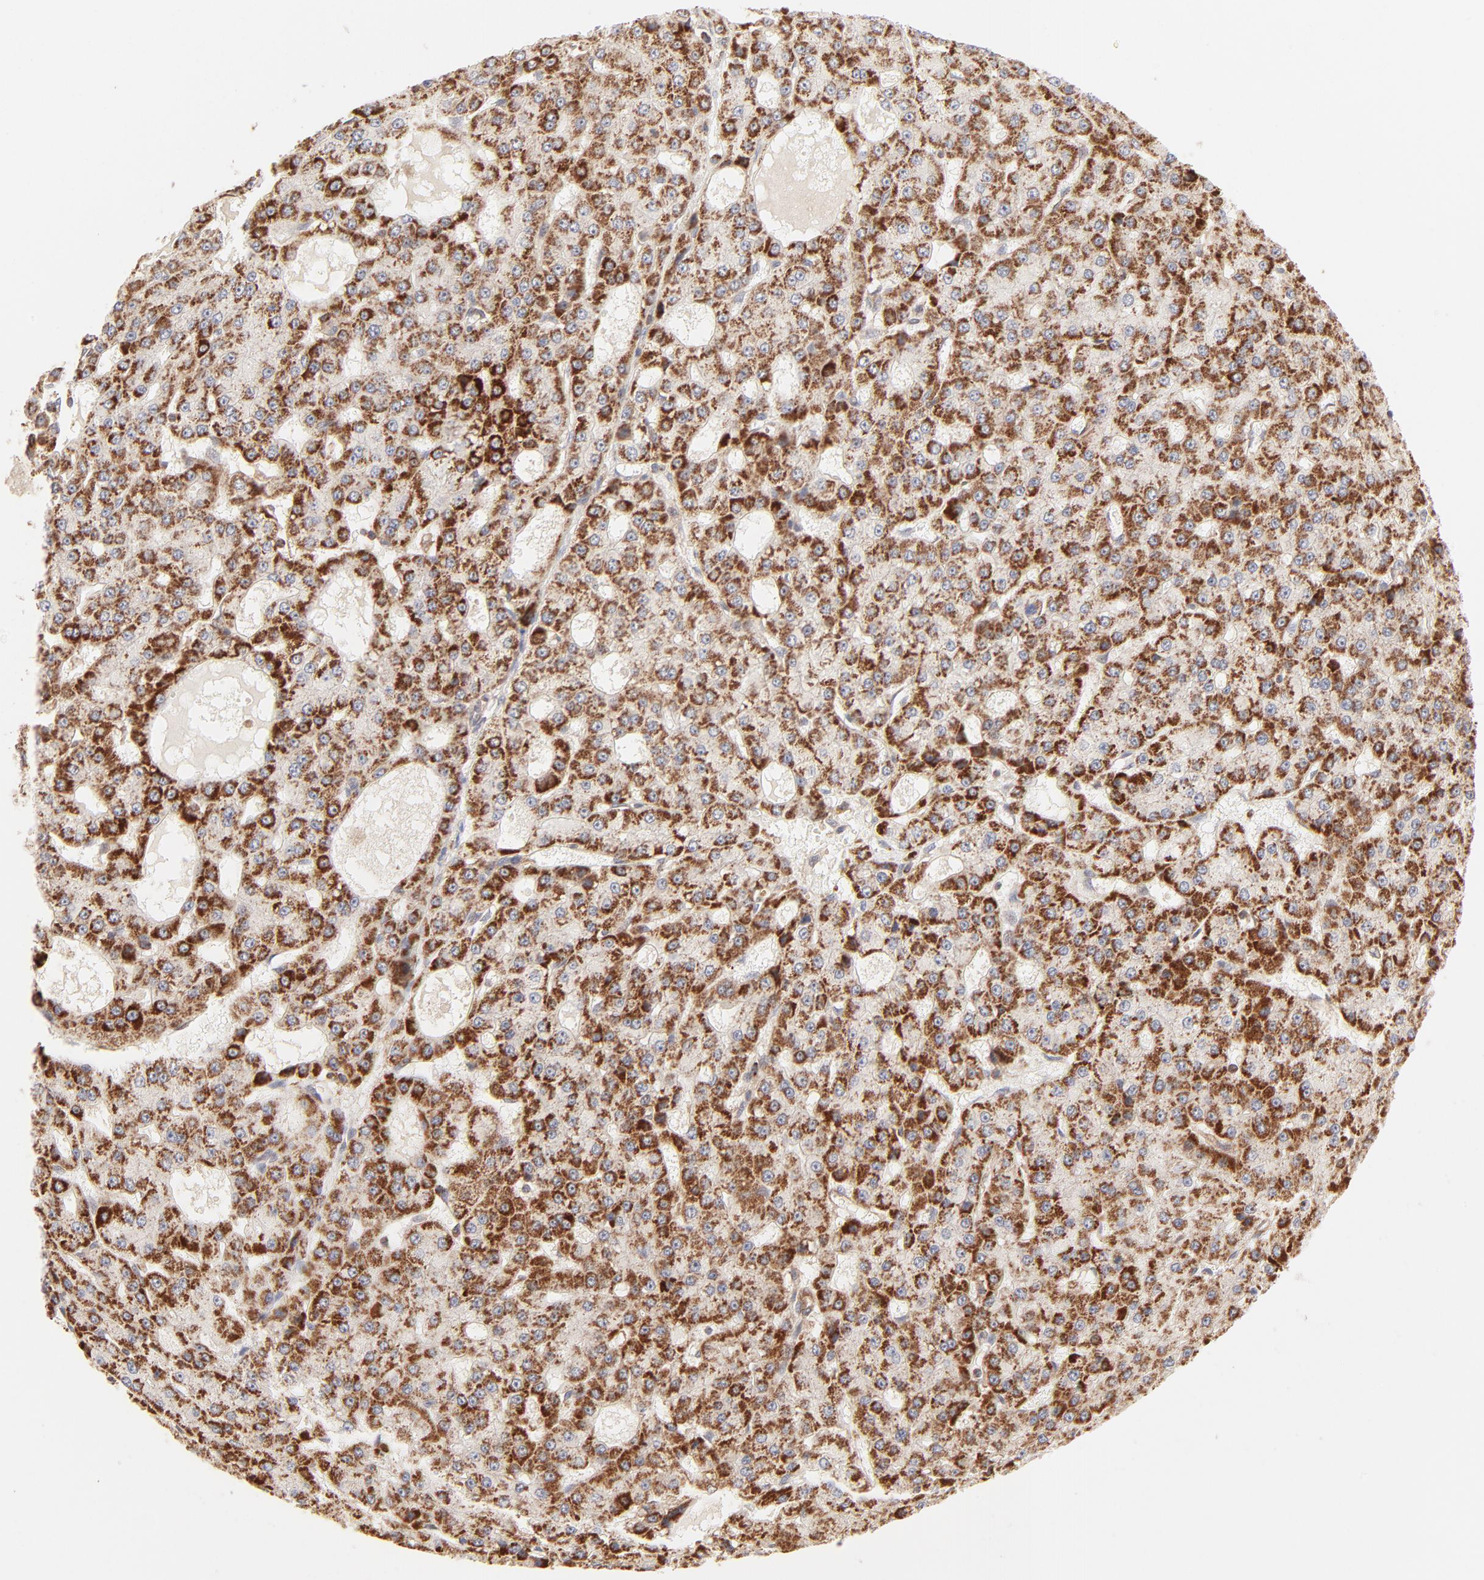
{"staining": {"intensity": "strong", "quantity": ">75%", "location": "cytoplasmic/membranous"}, "tissue": "liver cancer", "cell_type": "Tumor cells", "image_type": "cancer", "snomed": [{"axis": "morphology", "description": "Carcinoma, Hepatocellular, NOS"}, {"axis": "topography", "description": "Liver"}], "caption": "Immunohistochemical staining of human liver cancer (hepatocellular carcinoma) demonstrates strong cytoplasmic/membranous protein positivity in about >75% of tumor cells.", "gene": "CSPG4", "patient": {"sex": "male", "age": 47}}